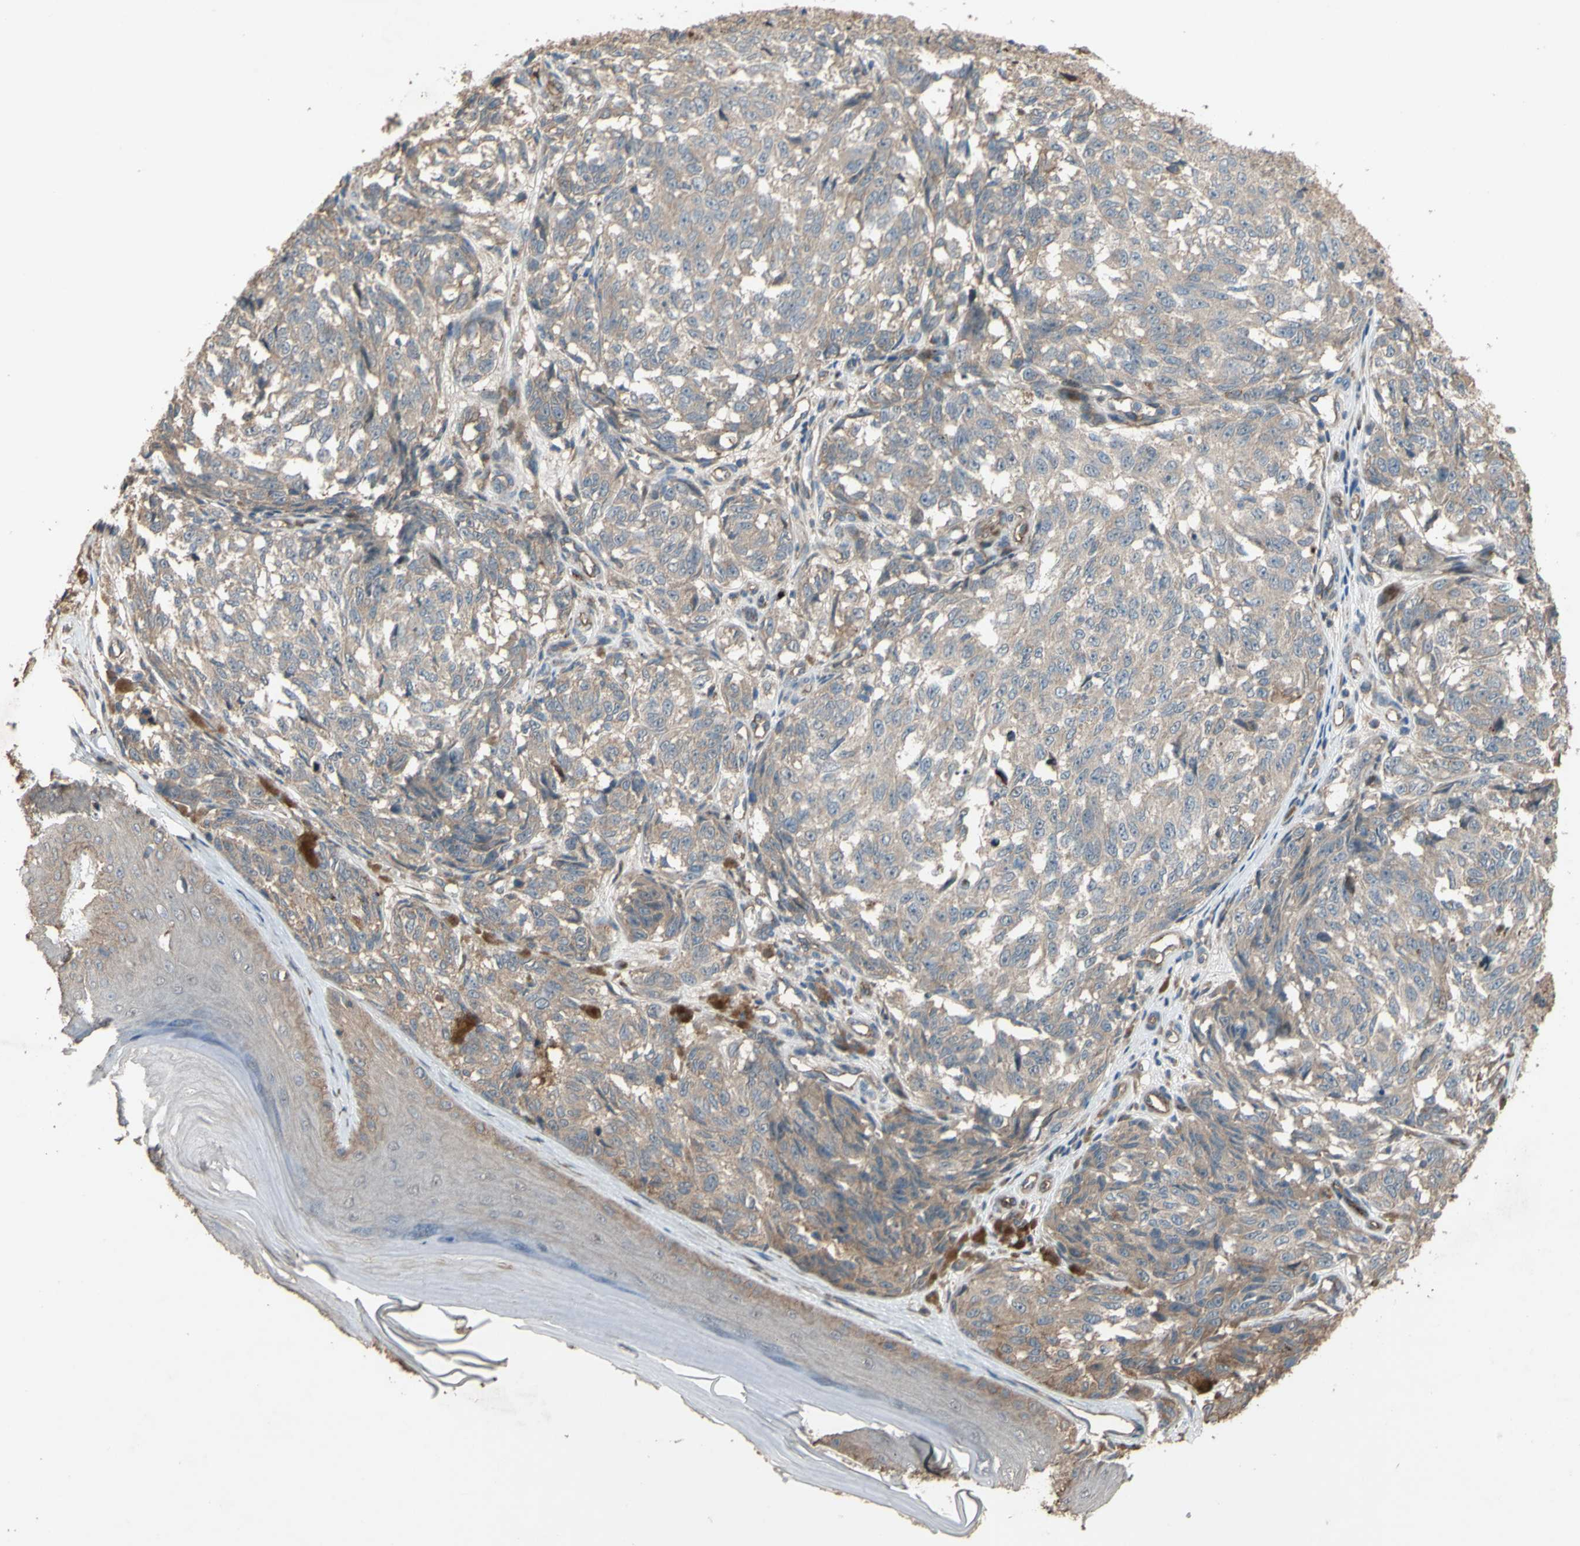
{"staining": {"intensity": "moderate", "quantity": ">75%", "location": "cytoplasmic/membranous"}, "tissue": "melanoma", "cell_type": "Tumor cells", "image_type": "cancer", "snomed": [{"axis": "morphology", "description": "Malignant melanoma, NOS"}, {"axis": "topography", "description": "Skin"}], "caption": "Malignant melanoma stained with a brown dye shows moderate cytoplasmic/membranous positive staining in about >75% of tumor cells.", "gene": "SHROOM4", "patient": {"sex": "female", "age": 64}}